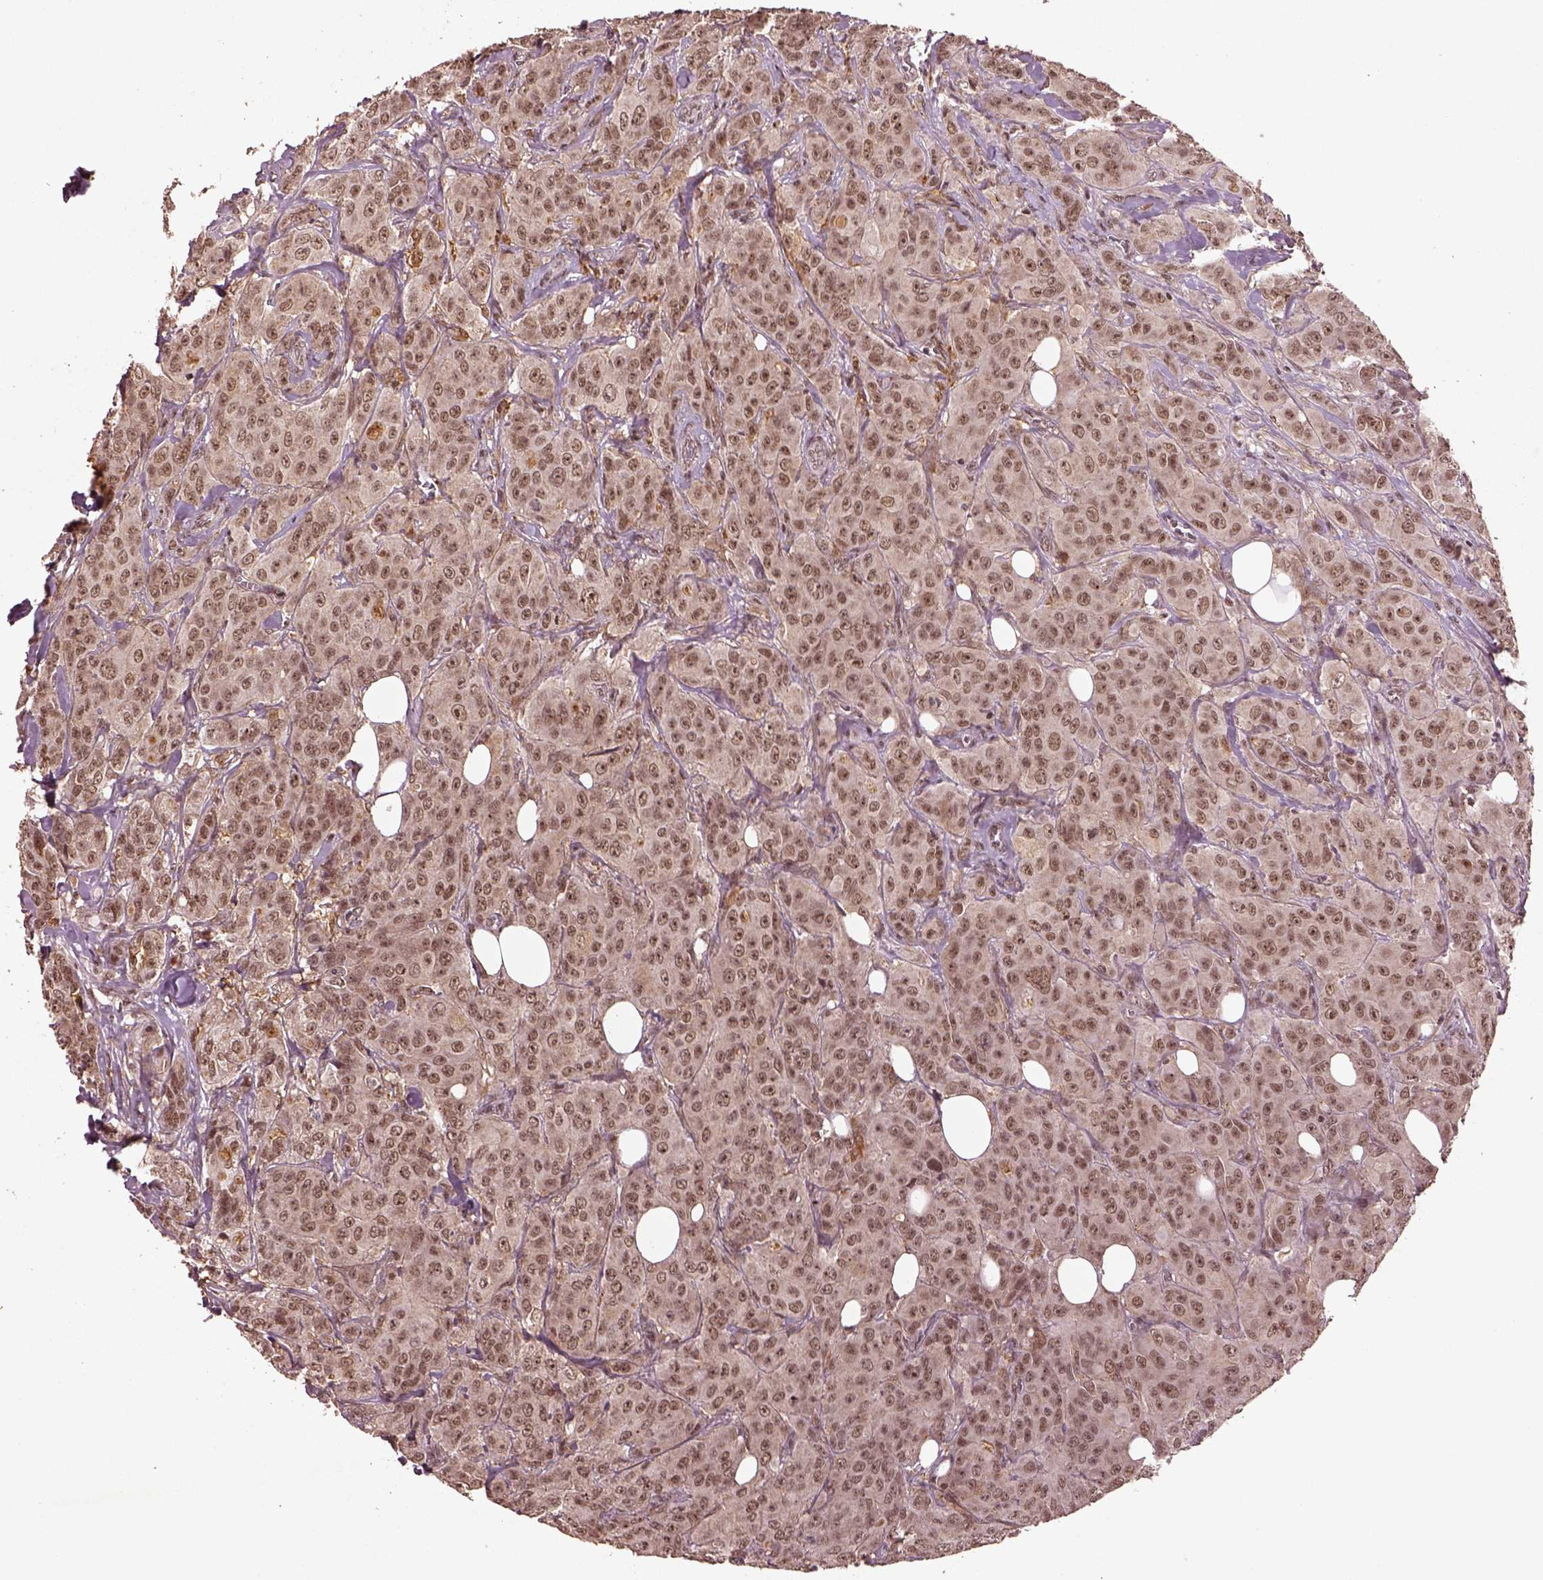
{"staining": {"intensity": "moderate", "quantity": ">75%", "location": "nuclear"}, "tissue": "breast cancer", "cell_type": "Tumor cells", "image_type": "cancer", "snomed": [{"axis": "morphology", "description": "Duct carcinoma"}, {"axis": "topography", "description": "Breast"}], "caption": "The image reveals staining of breast cancer (invasive ductal carcinoma), revealing moderate nuclear protein positivity (brown color) within tumor cells.", "gene": "BRD9", "patient": {"sex": "female", "age": 43}}